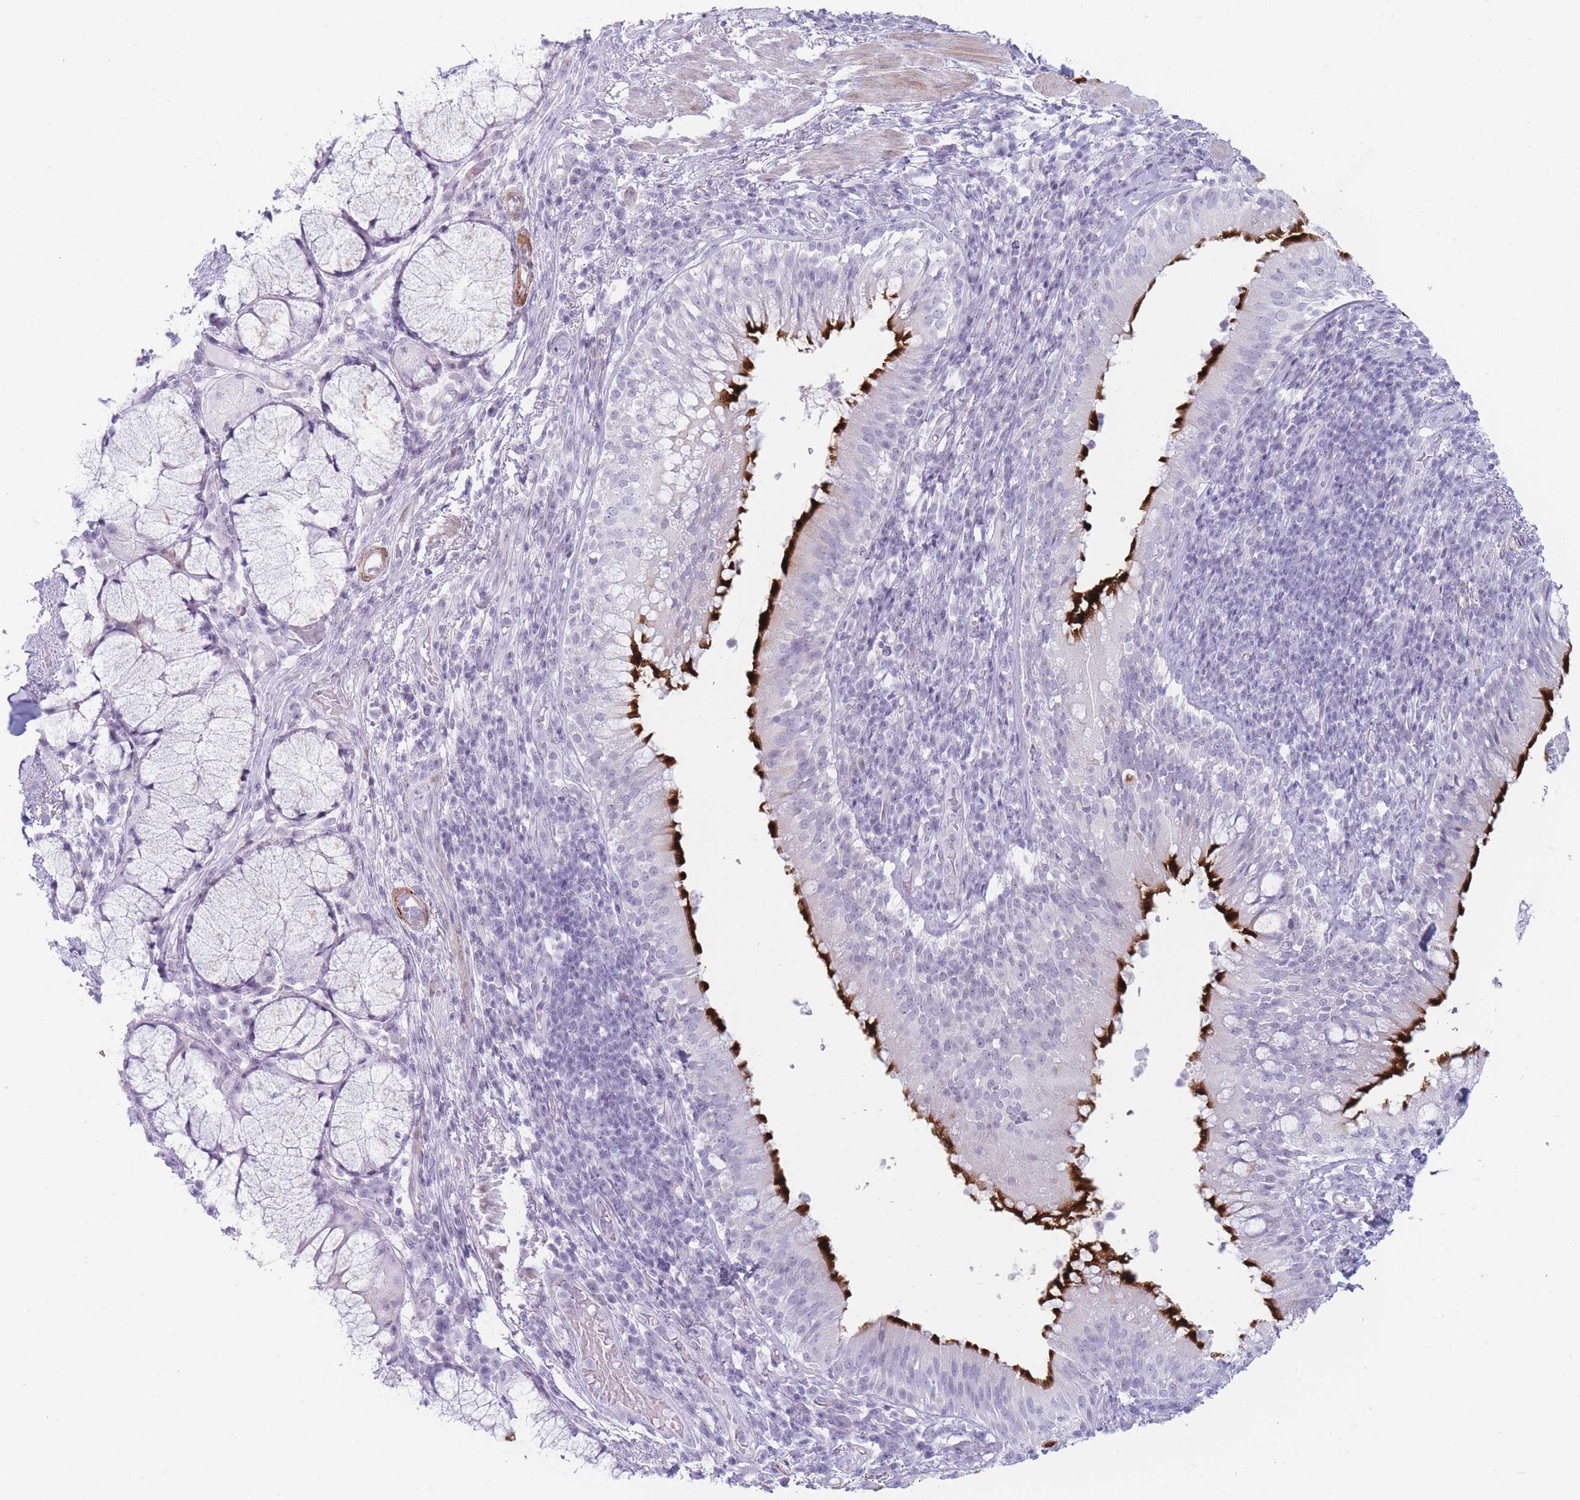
{"staining": {"intensity": "negative", "quantity": "none", "location": "none"}, "tissue": "adipose tissue", "cell_type": "Adipocytes", "image_type": "normal", "snomed": [{"axis": "morphology", "description": "Normal tissue, NOS"}, {"axis": "topography", "description": "Cartilage tissue"}, {"axis": "topography", "description": "Bronchus"}], "caption": "Protein analysis of benign adipose tissue reveals no significant staining in adipocytes. (Brightfield microscopy of DAB (3,3'-diaminobenzidine) immunohistochemistry at high magnification).", "gene": "IFNA10", "patient": {"sex": "male", "age": 56}}